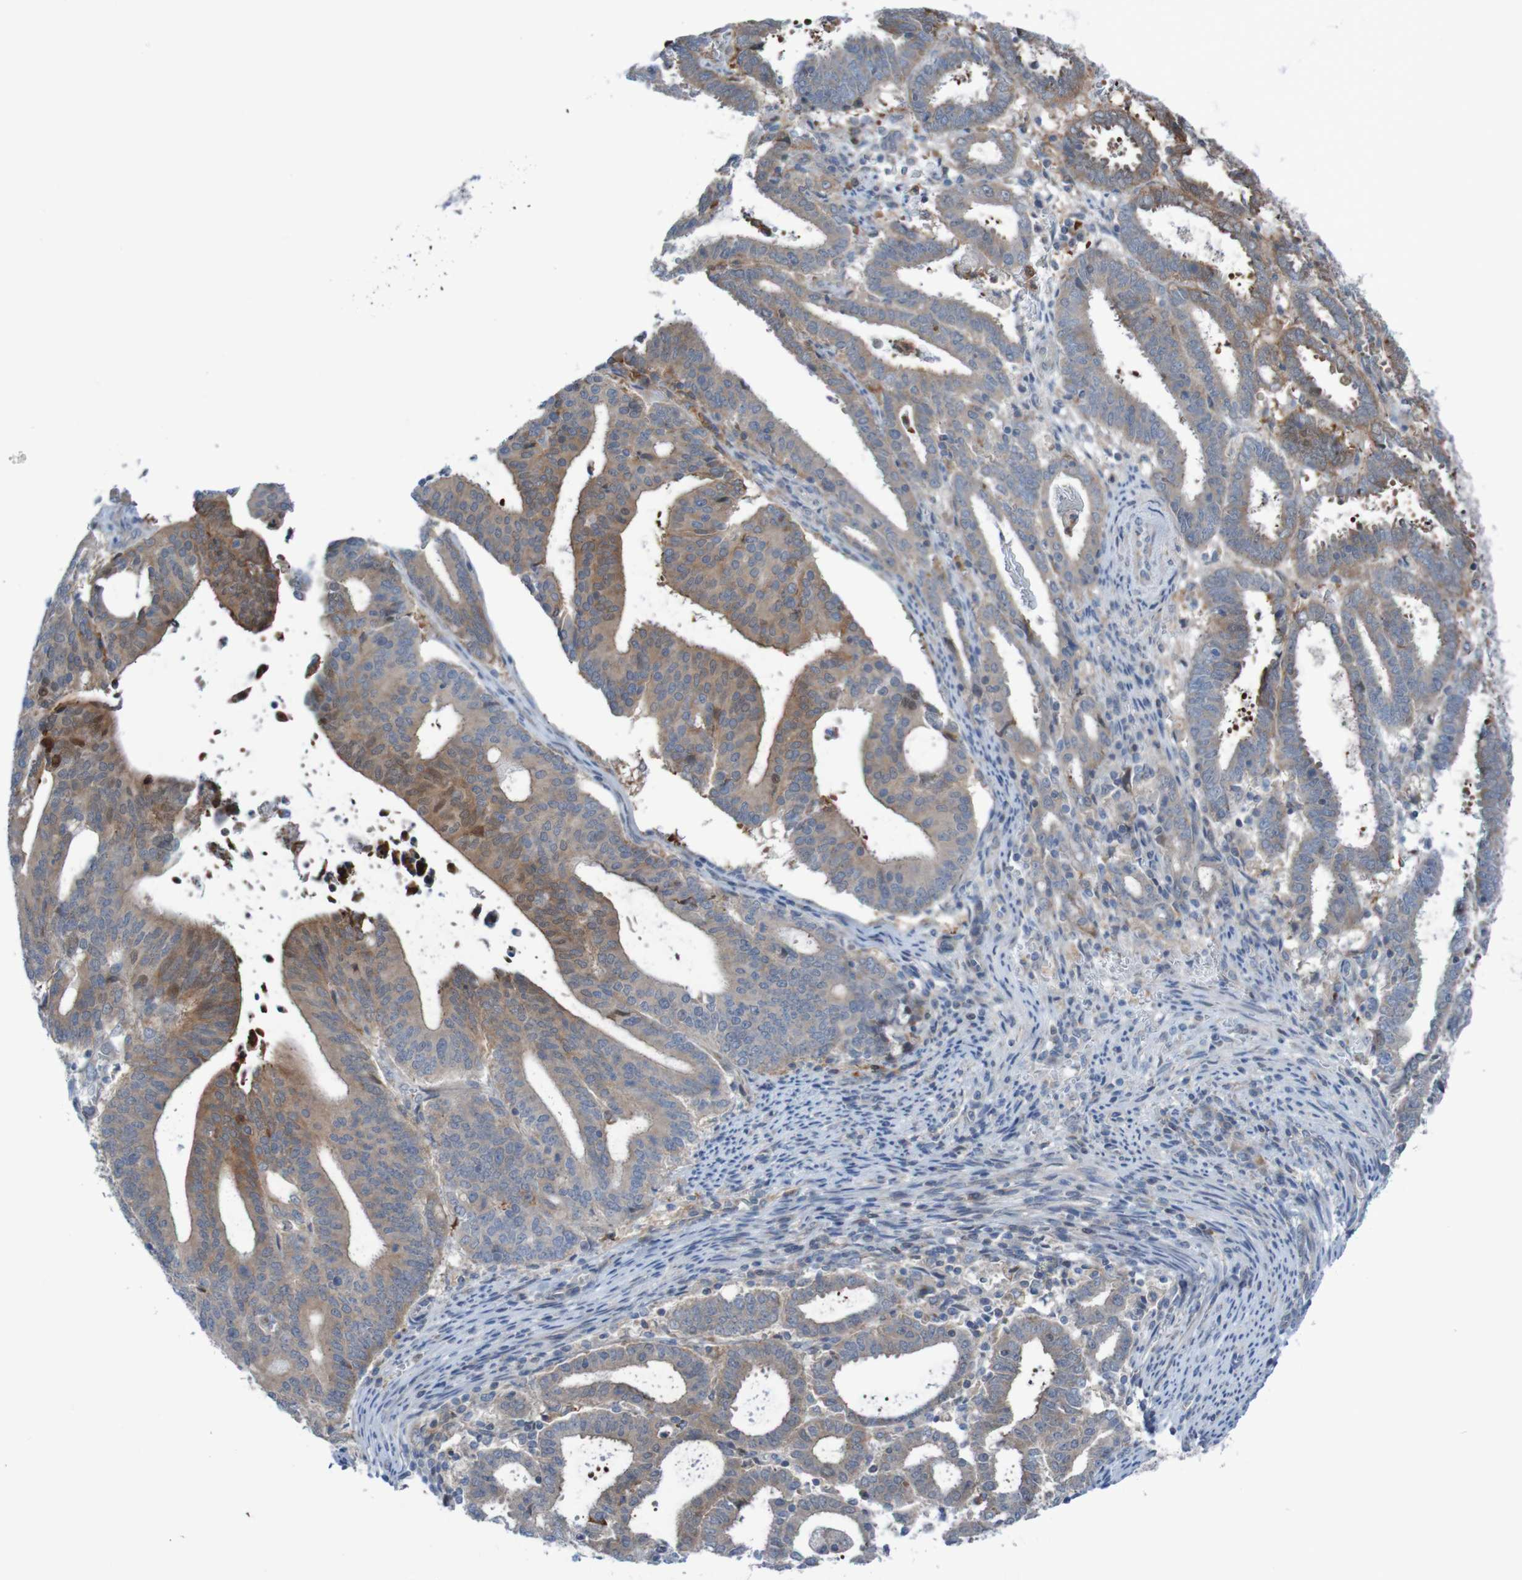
{"staining": {"intensity": "moderate", "quantity": "25%-75%", "location": "cytoplasmic/membranous"}, "tissue": "endometrial cancer", "cell_type": "Tumor cells", "image_type": "cancer", "snomed": [{"axis": "morphology", "description": "Adenocarcinoma, NOS"}, {"axis": "topography", "description": "Uterus"}], "caption": "A brown stain highlights moderate cytoplasmic/membranous positivity of a protein in endometrial adenocarcinoma tumor cells.", "gene": "ANGPT4", "patient": {"sex": "female", "age": 83}}